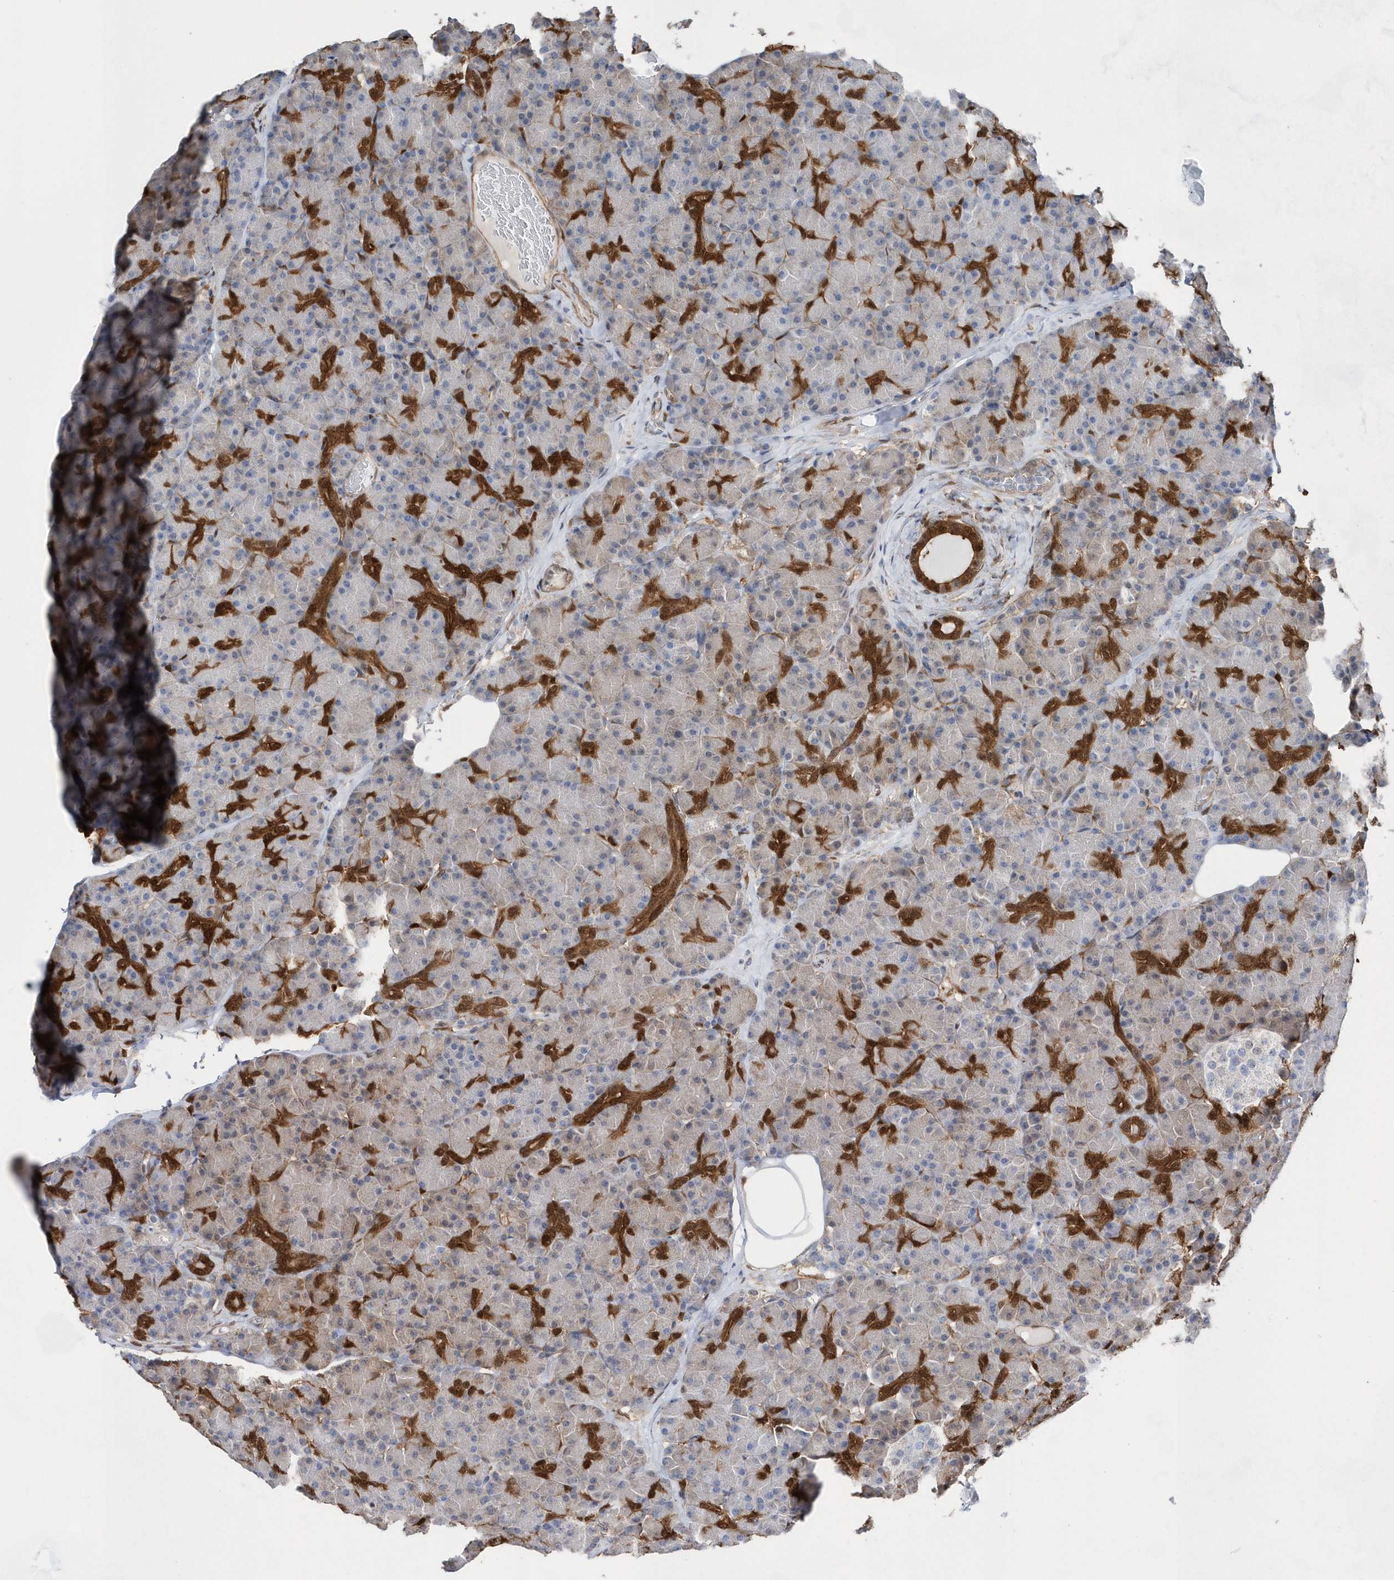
{"staining": {"intensity": "strong", "quantity": "25%-75%", "location": "cytoplasmic/membranous,nuclear"}, "tissue": "pancreas", "cell_type": "Exocrine glandular cells", "image_type": "normal", "snomed": [{"axis": "morphology", "description": "Normal tissue, NOS"}, {"axis": "topography", "description": "Pancreas"}], "caption": "Approximately 25%-75% of exocrine glandular cells in unremarkable pancreas demonstrate strong cytoplasmic/membranous,nuclear protein staining as visualized by brown immunohistochemical staining.", "gene": "BDH2", "patient": {"sex": "female", "age": 43}}